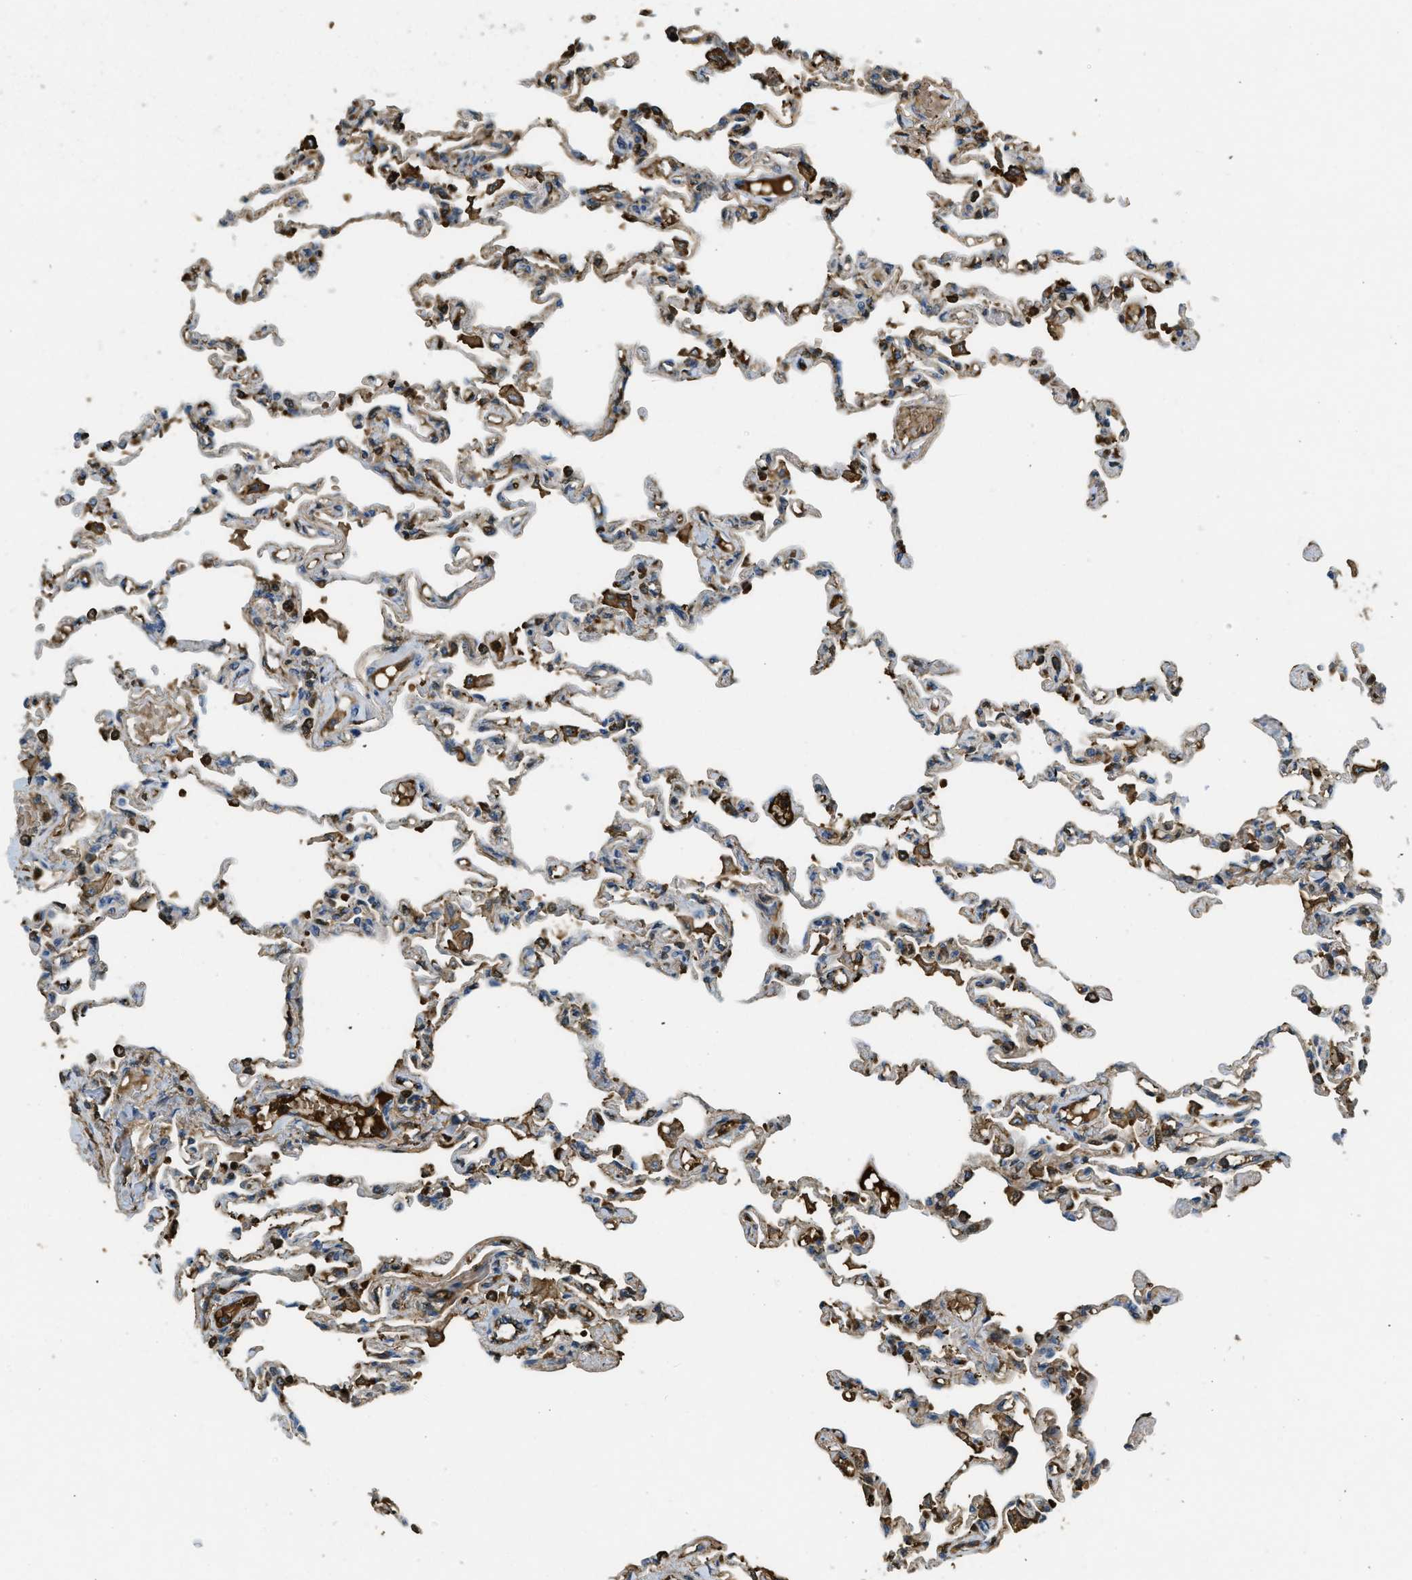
{"staining": {"intensity": "strong", "quantity": "<25%", "location": "cytoplasmic/membranous"}, "tissue": "lung", "cell_type": "Alveolar cells", "image_type": "normal", "snomed": [{"axis": "morphology", "description": "Normal tissue, NOS"}, {"axis": "topography", "description": "Lung"}], "caption": "Strong cytoplasmic/membranous staining for a protein is present in approximately <25% of alveolar cells of normal lung using immunohistochemistry (IHC).", "gene": "PRTN3", "patient": {"sex": "male", "age": 21}}